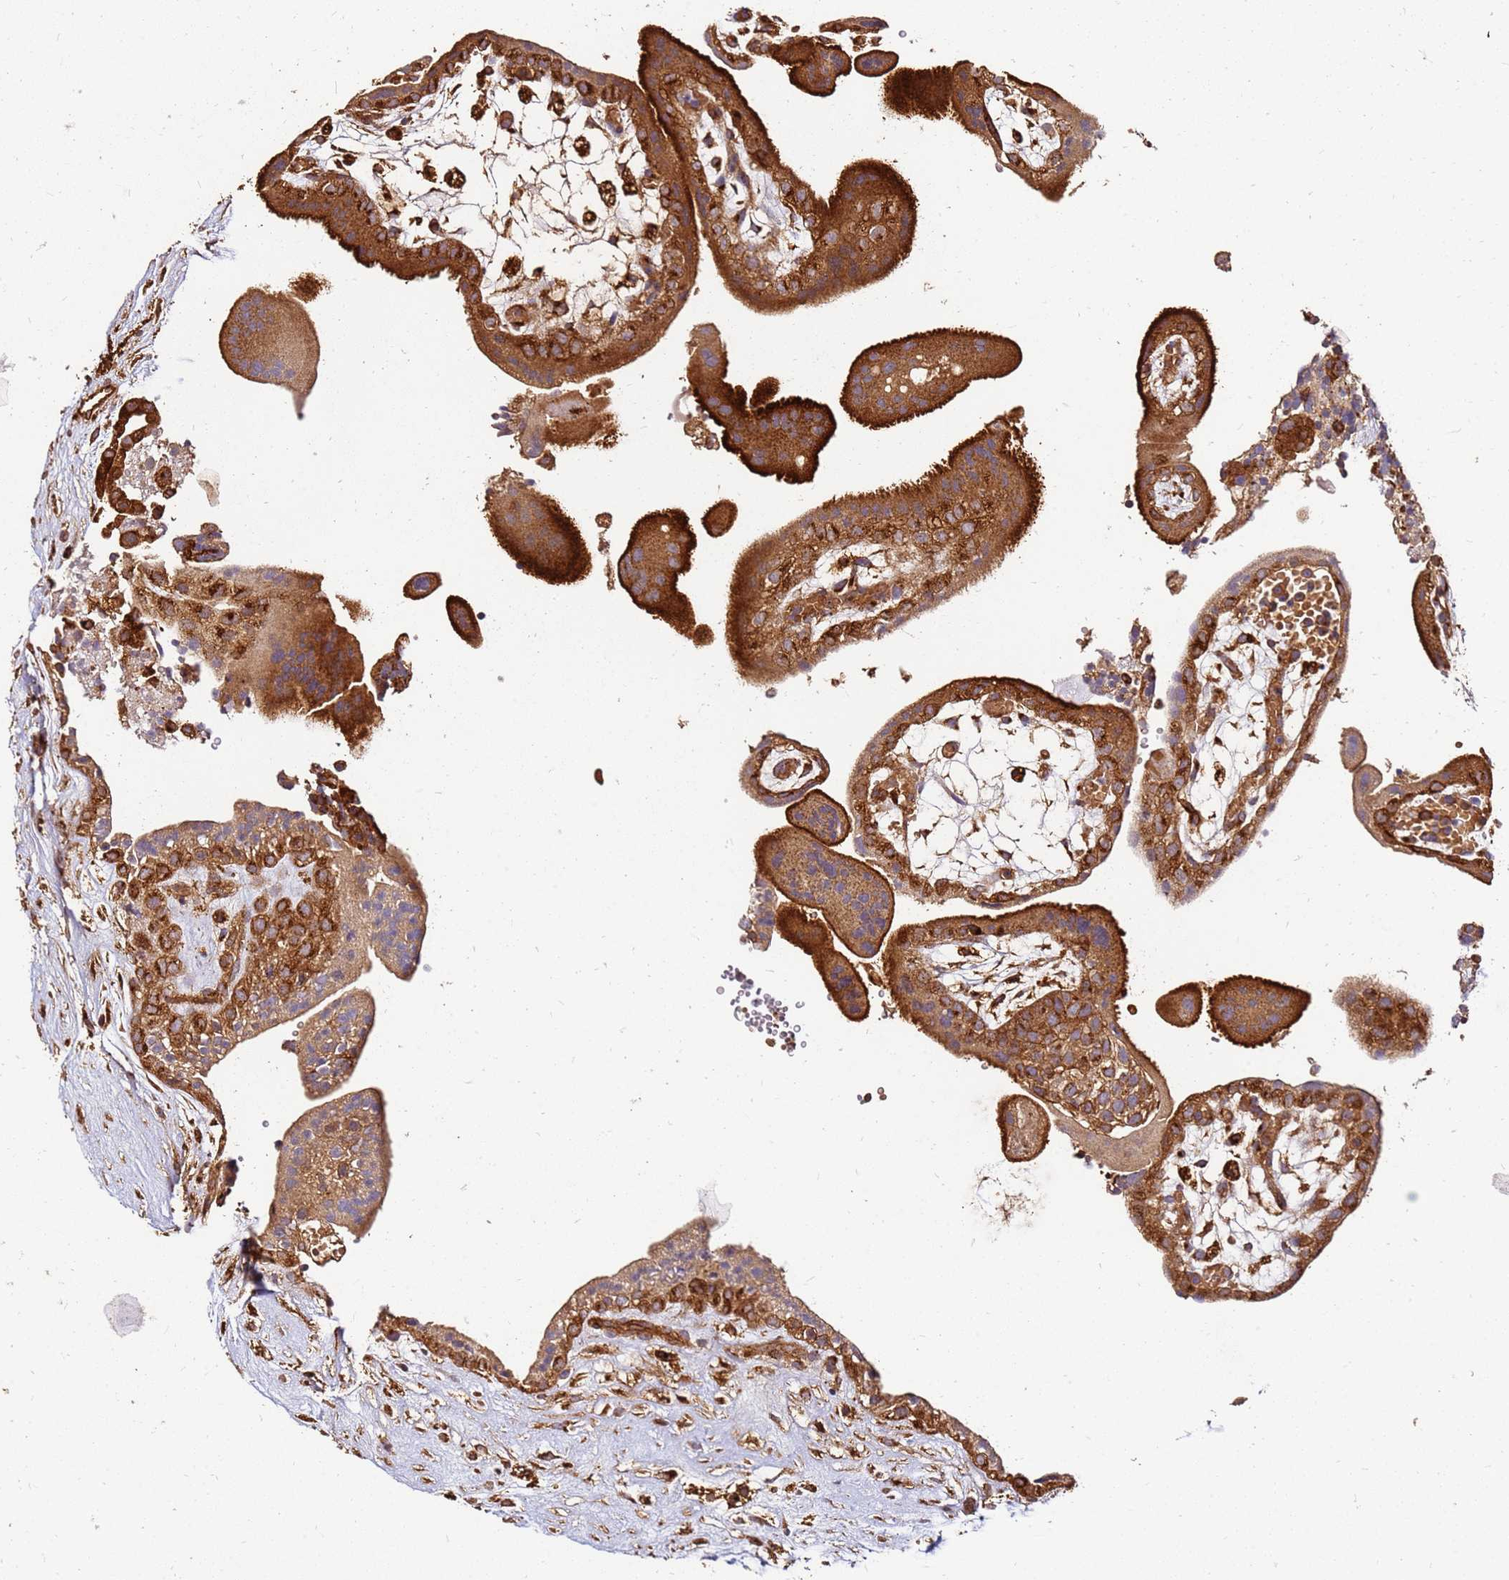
{"staining": {"intensity": "strong", "quantity": ">75%", "location": "cytoplasmic/membranous"}, "tissue": "placenta", "cell_type": "Decidual cells", "image_type": "normal", "snomed": [{"axis": "morphology", "description": "Normal tissue, NOS"}, {"axis": "topography", "description": "Placenta"}], "caption": "Immunohistochemical staining of normal human placenta demonstrates high levels of strong cytoplasmic/membranous expression in about >75% of decidual cells.", "gene": "DVL3", "patient": {"sex": "female", "age": 18}}